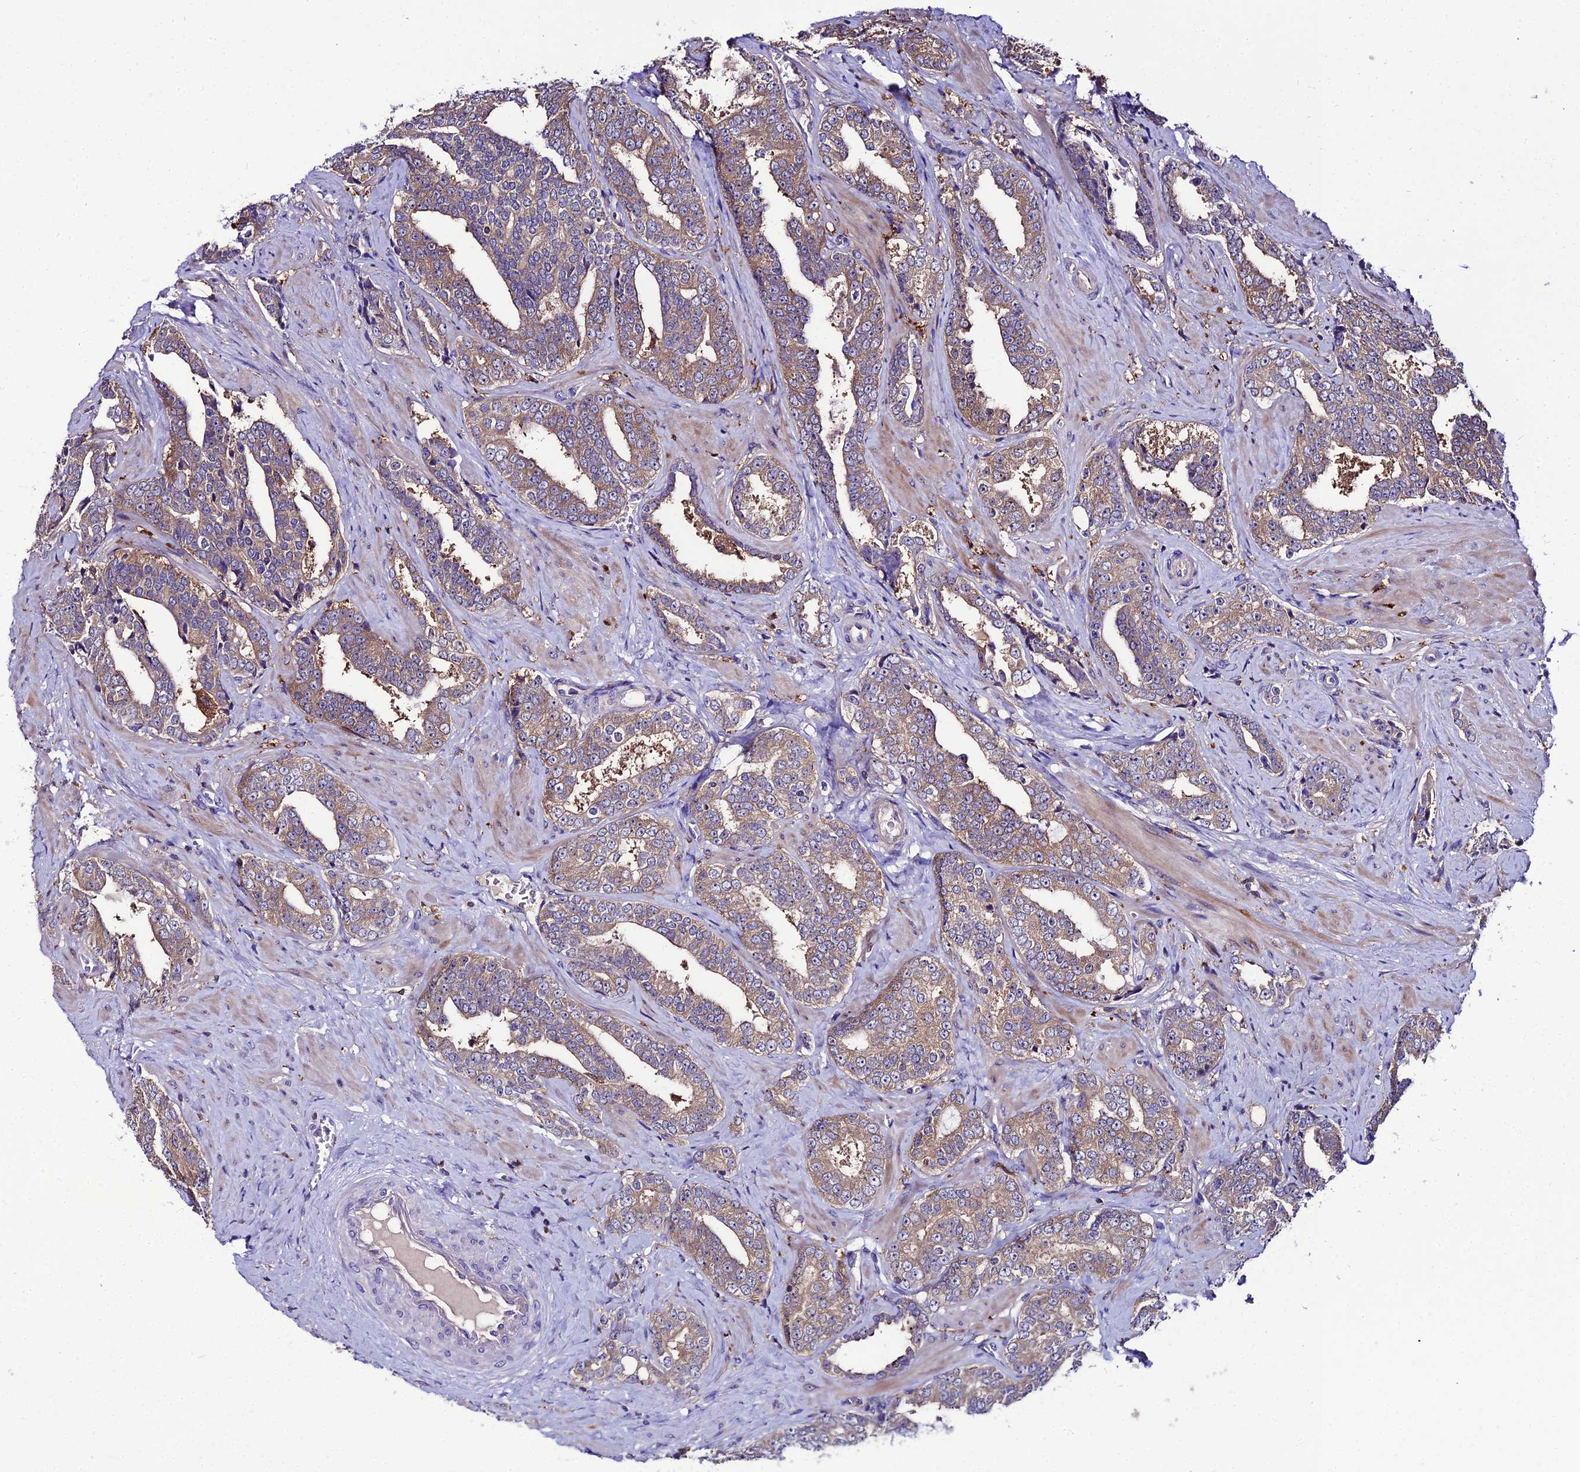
{"staining": {"intensity": "weak", "quantity": "25%-75%", "location": "cytoplasmic/membranous"}, "tissue": "prostate cancer", "cell_type": "Tumor cells", "image_type": "cancer", "snomed": [{"axis": "morphology", "description": "Adenocarcinoma, High grade"}, {"axis": "topography", "description": "Prostate"}], "caption": "A high-resolution histopathology image shows immunohistochemistry staining of high-grade adenocarcinoma (prostate), which shows weak cytoplasmic/membranous expression in approximately 25%-75% of tumor cells. Immunohistochemistry stains the protein in brown and the nuclei are stained blue.", "gene": "C2orf69", "patient": {"sex": "male", "age": 67}}